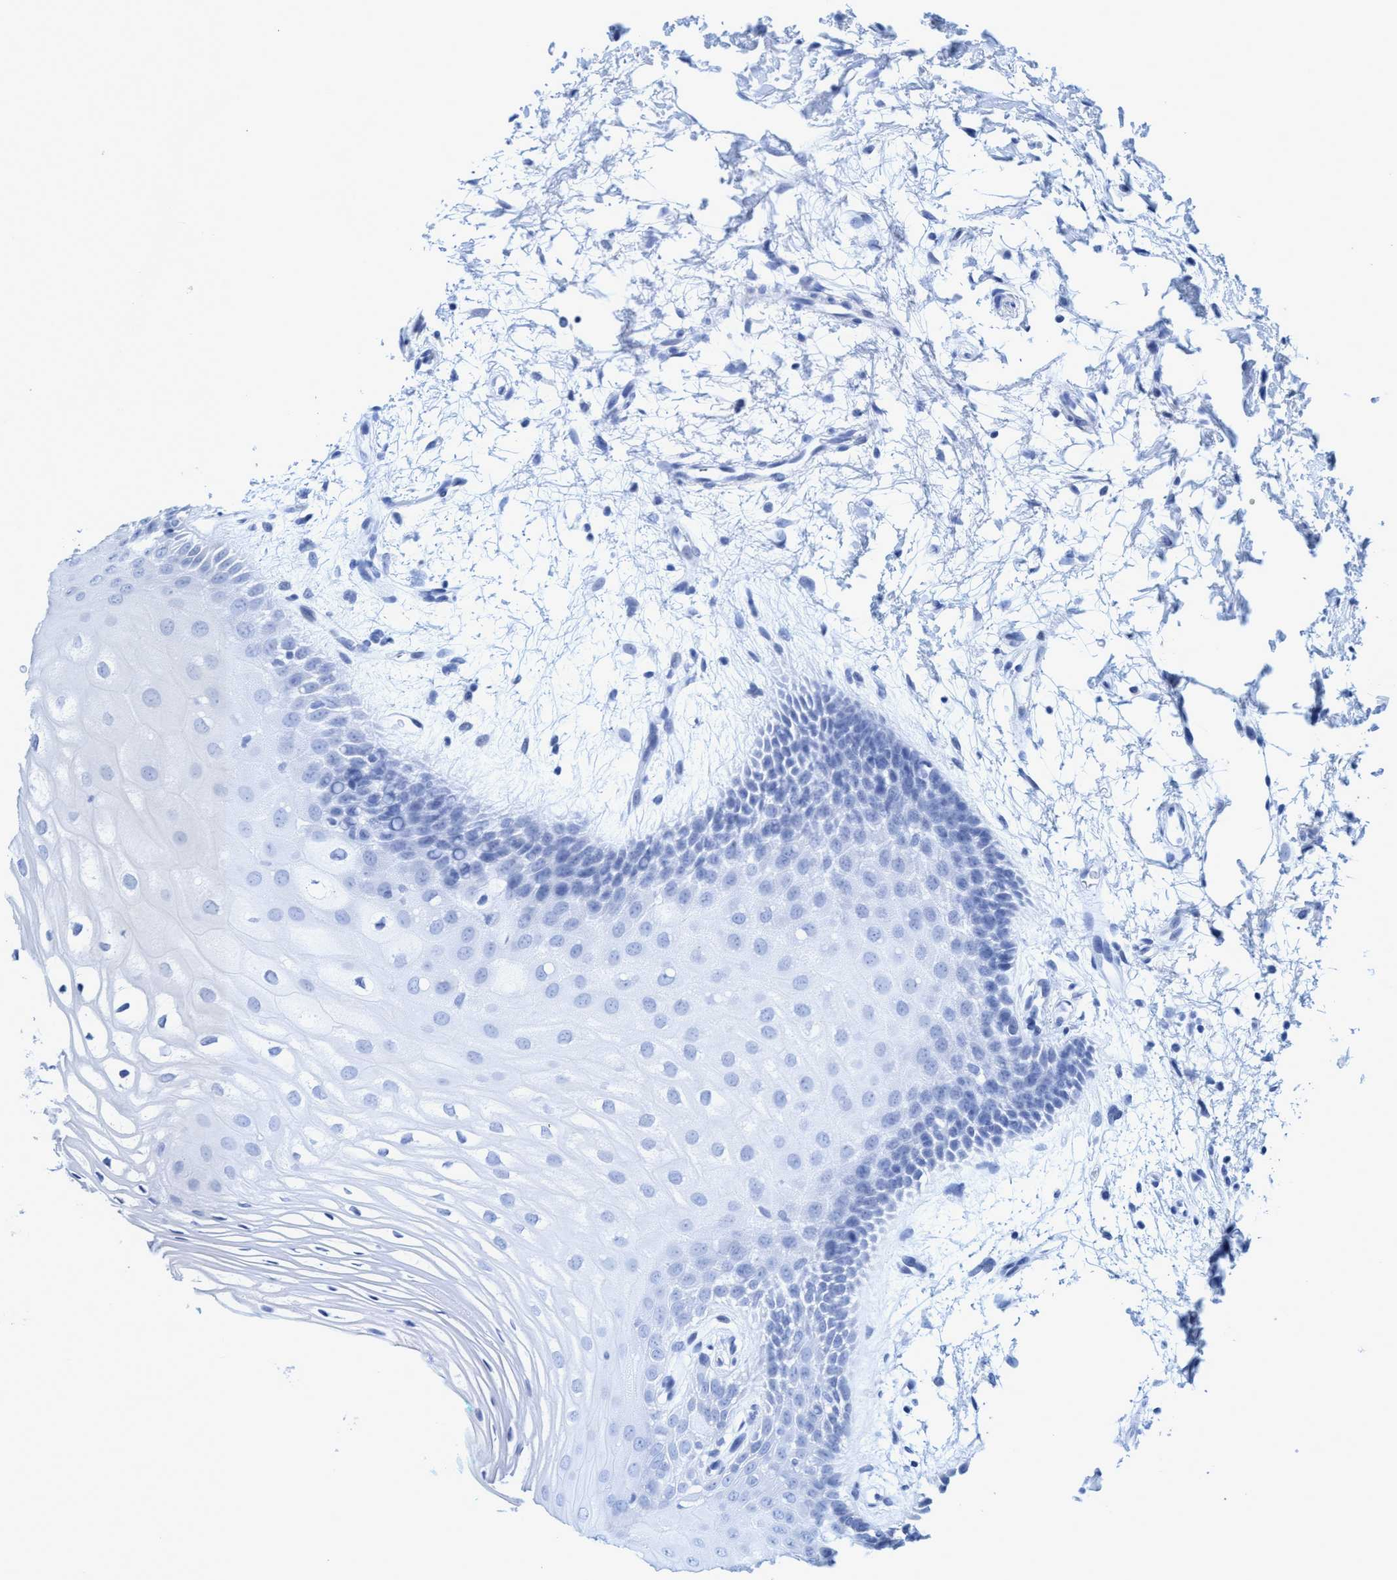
{"staining": {"intensity": "negative", "quantity": "none", "location": "none"}, "tissue": "oral mucosa", "cell_type": "Squamous epithelial cells", "image_type": "normal", "snomed": [{"axis": "morphology", "description": "Normal tissue, NOS"}, {"axis": "topography", "description": "Skeletal muscle"}, {"axis": "topography", "description": "Oral tissue"}, {"axis": "topography", "description": "Peripheral nerve tissue"}], "caption": "Immunohistochemistry of unremarkable oral mucosa shows no staining in squamous epithelial cells.", "gene": "PLPPR1", "patient": {"sex": "female", "age": 84}}